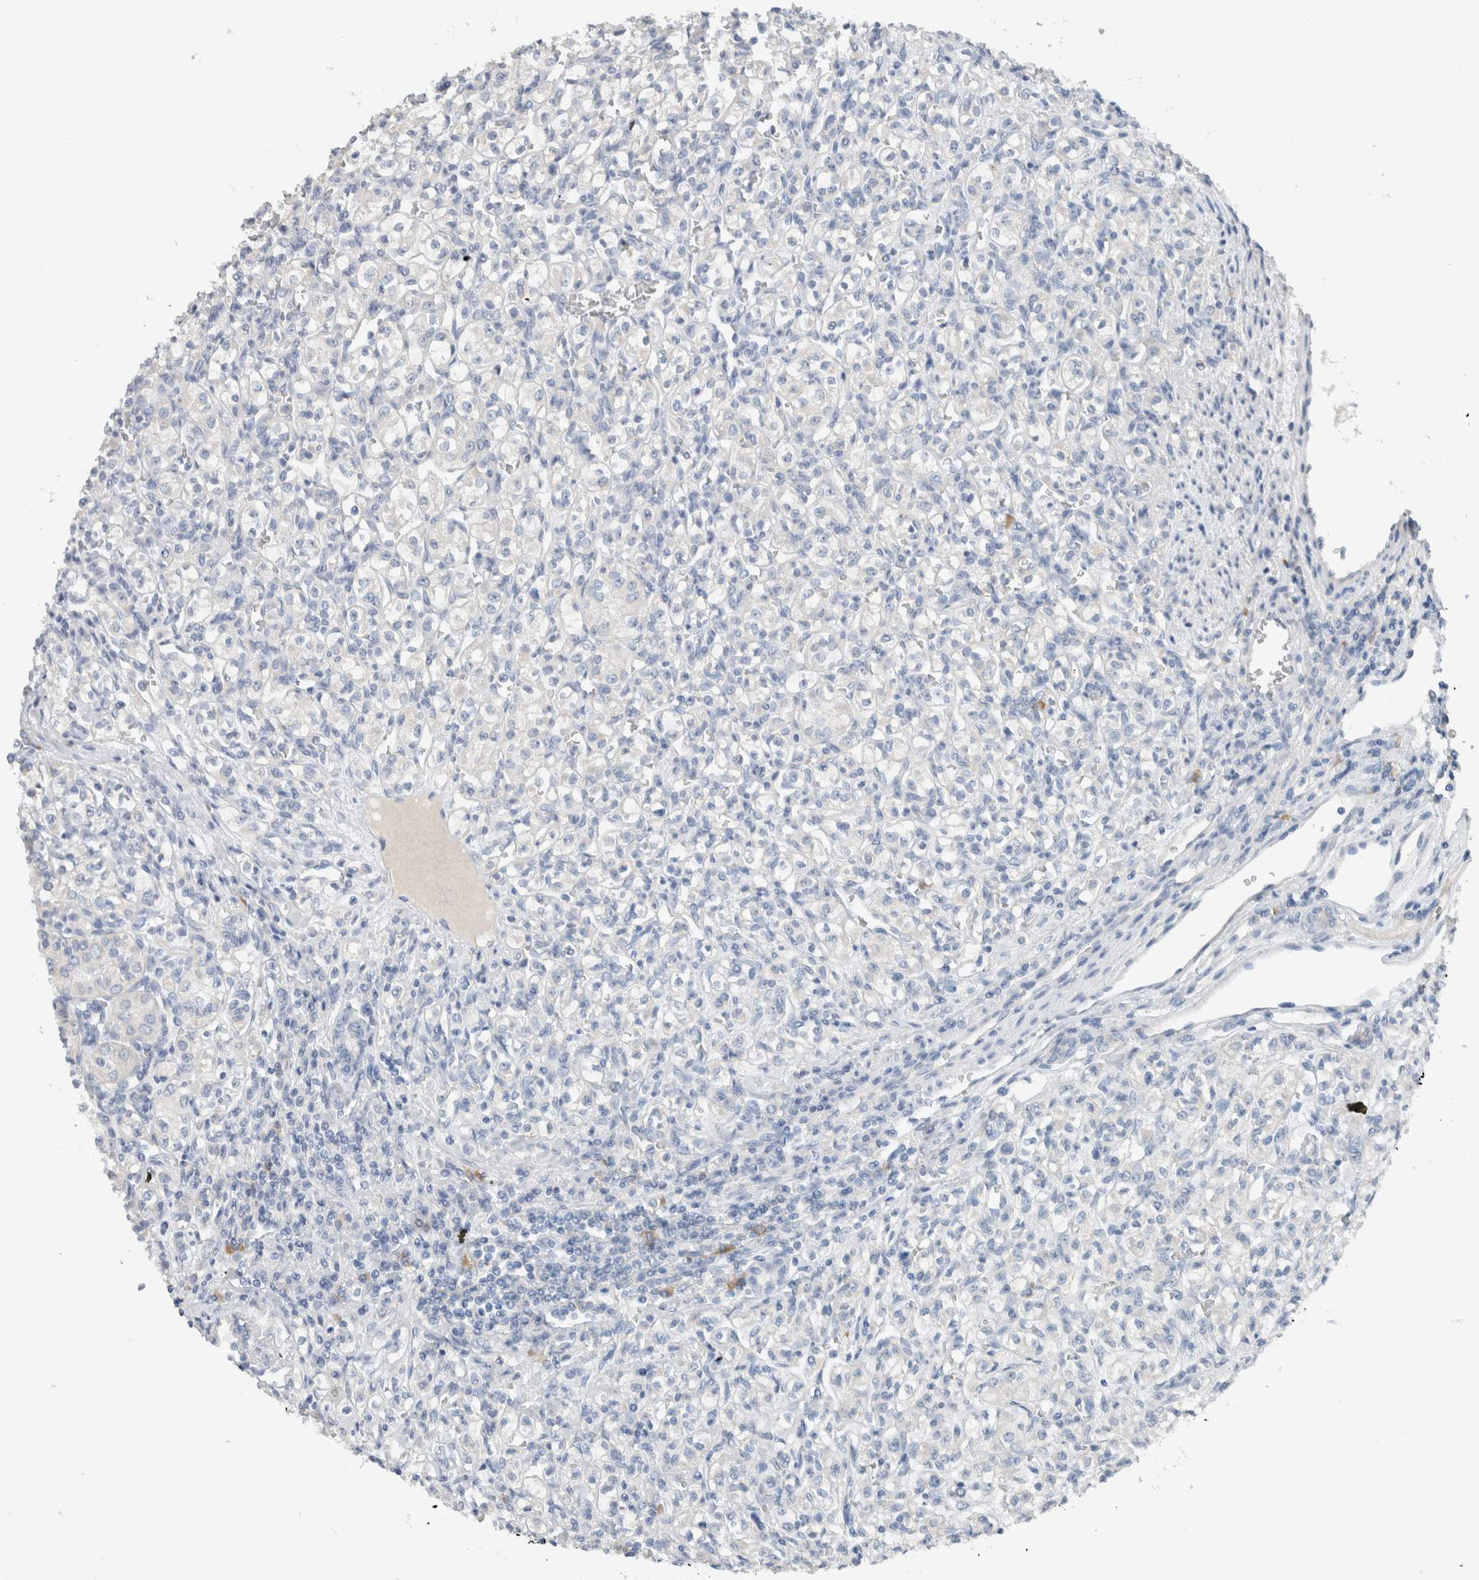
{"staining": {"intensity": "negative", "quantity": "none", "location": "none"}, "tissue": "renal cancer", "cell_type": "Tumor cells", "image_type": "cancer", "snomed": [{"axis": "morphology", "description": "Adenocarcinoma, NOS"}, {"axis": "topography", "description": "Kidney"}], "caption": "Tumor cells show no significant staining in adenocarcinoma (renal).", "gene": "DUOX1", "patient": {"sex": "male", "age": 77}}